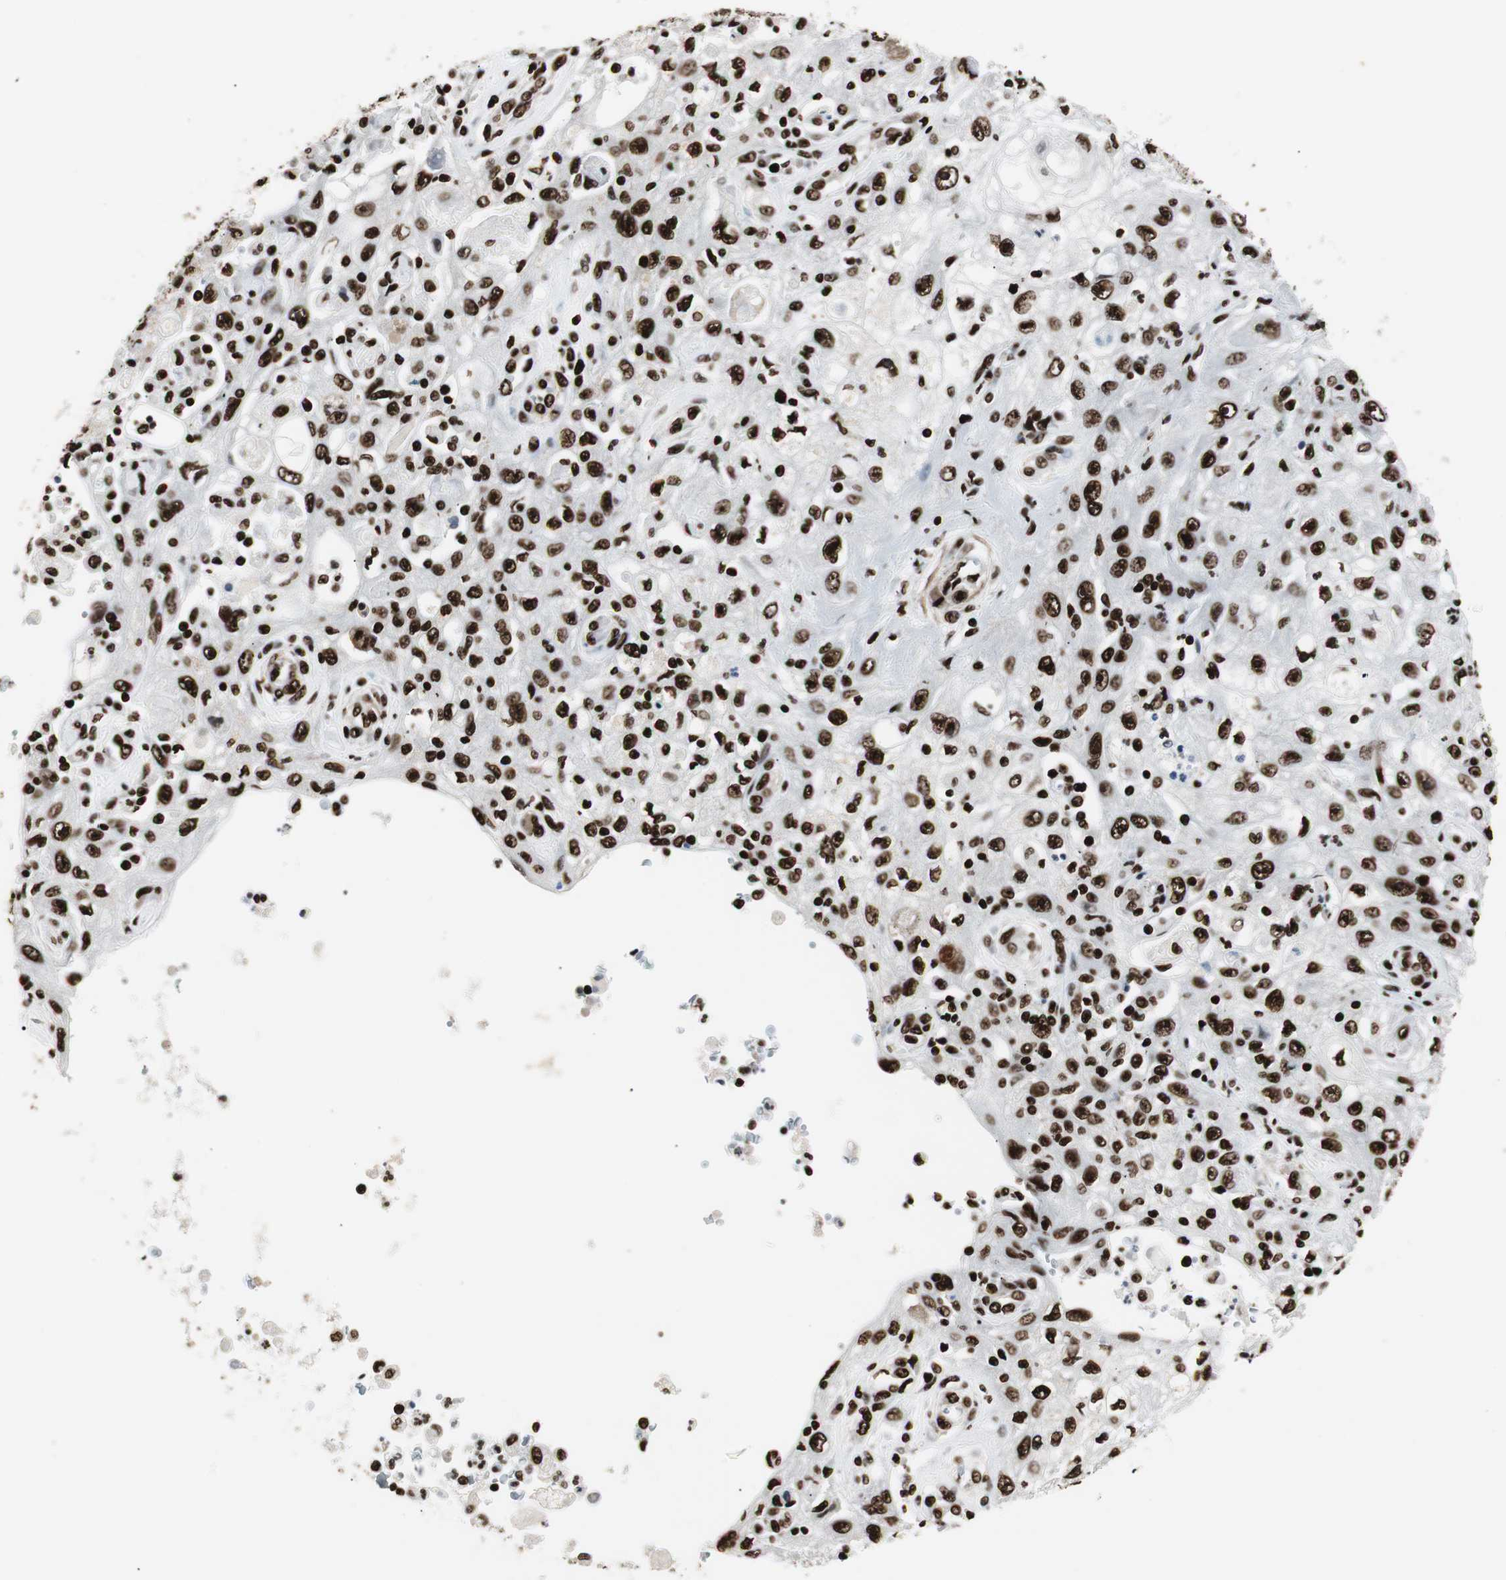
{"staining": {"intensity": "strong", "quantity": ">75%", "location": "nuclear"}, "tissue": "skin cancer", "cell_type": "Tumor cells", "image_type": "cancer", "snomed": [{"axis": "morphology", "description": "Squamous cell carcinoma, NOS"}, {"axis": "topography", "description": "Skin"}], "caption": "Immunohistochemistry (DAB (3,3'-diaminobenzidine)) staining of human skin cancer (squamous cell carcinoma) shows strong nuclear protein staining in about >75% of tumor cells.", "gene": "MTA2", "patient": {"sex": "male", "age": 75}}